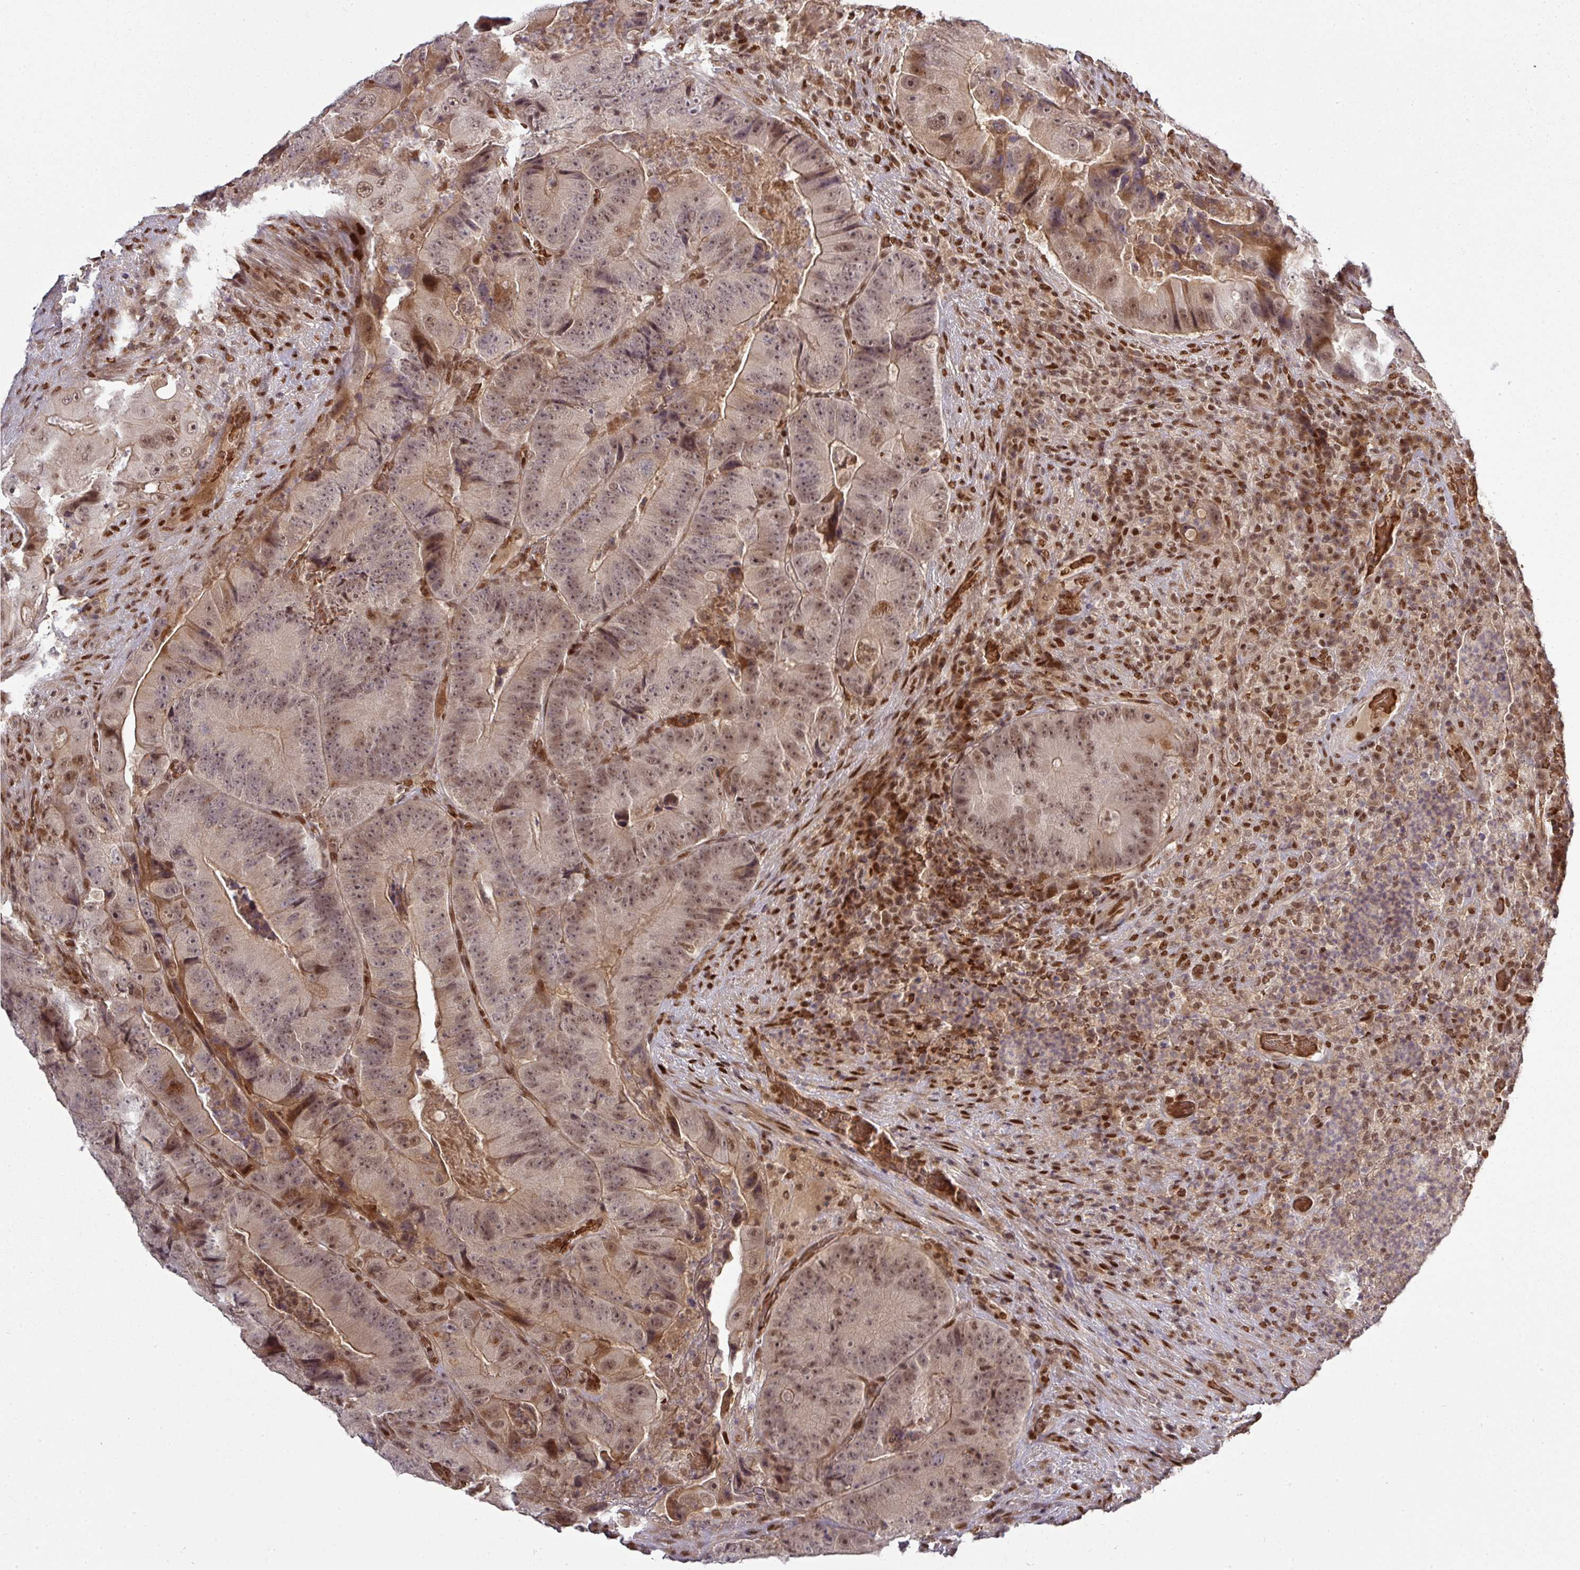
{"staining": {"intensity": "moderate", "quantity": ">75%", "location": "cytoplasmic/membranous,nuclear"}, "tissue": "colorectal cancer", "cell_type": "Tumor cells", "image_type": "cancer", "snomed": [{"axis": "morphology", "description": "Adenocarcinoma, NOS"}, {"axis": "topography", "description": "Colon"}], "caption": "Protein expression by immunohistochemistry displays moderate cytoplasmic/membranous and nuclear staining in about >75% of tumor cells in colorectal cancer (adenocarcinoma).", "gene": "CIC", "patient": {"sex": "female", "age": 86}}